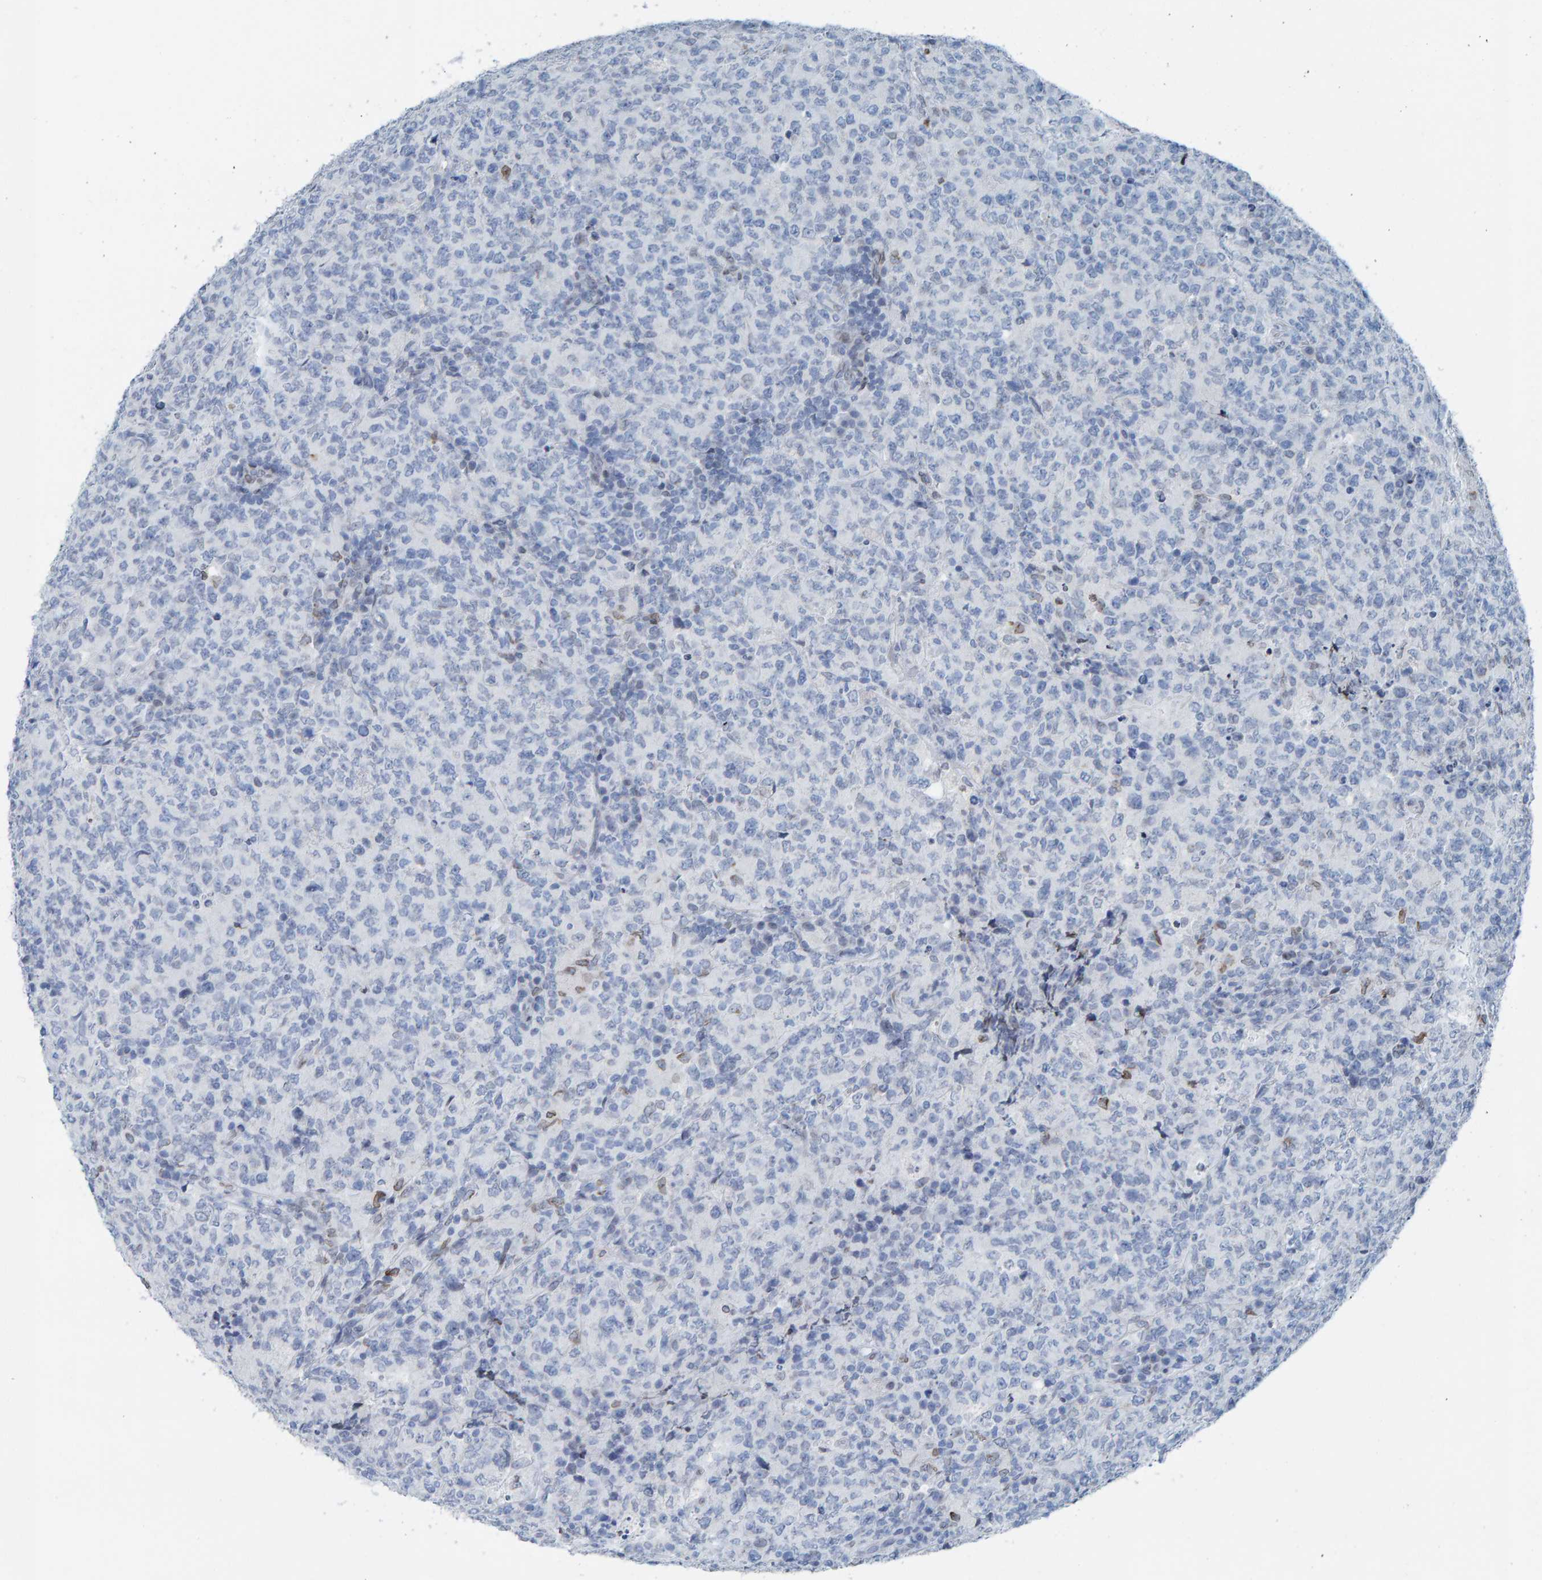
{"staining": {"intensity": "negative", "quantity": "none", "location": "none"}, "tissue": "lymphoma", "cell_type": "Tumor cells", "image_type": "cancer", "snomed": [{"axis": "morphology", "description": "Malignant lymphoma, non-Hodgkin's type, High grade"}, {"axis": "topography", "description": "Tonsil"}], "caption": "The micrograph reveals no staining of tumor cells in malignant lymphoma, non-Hodgkin's type (high-grade).", "gene": "LMNB2", "patient": {"sex": "female", "age": 36}}